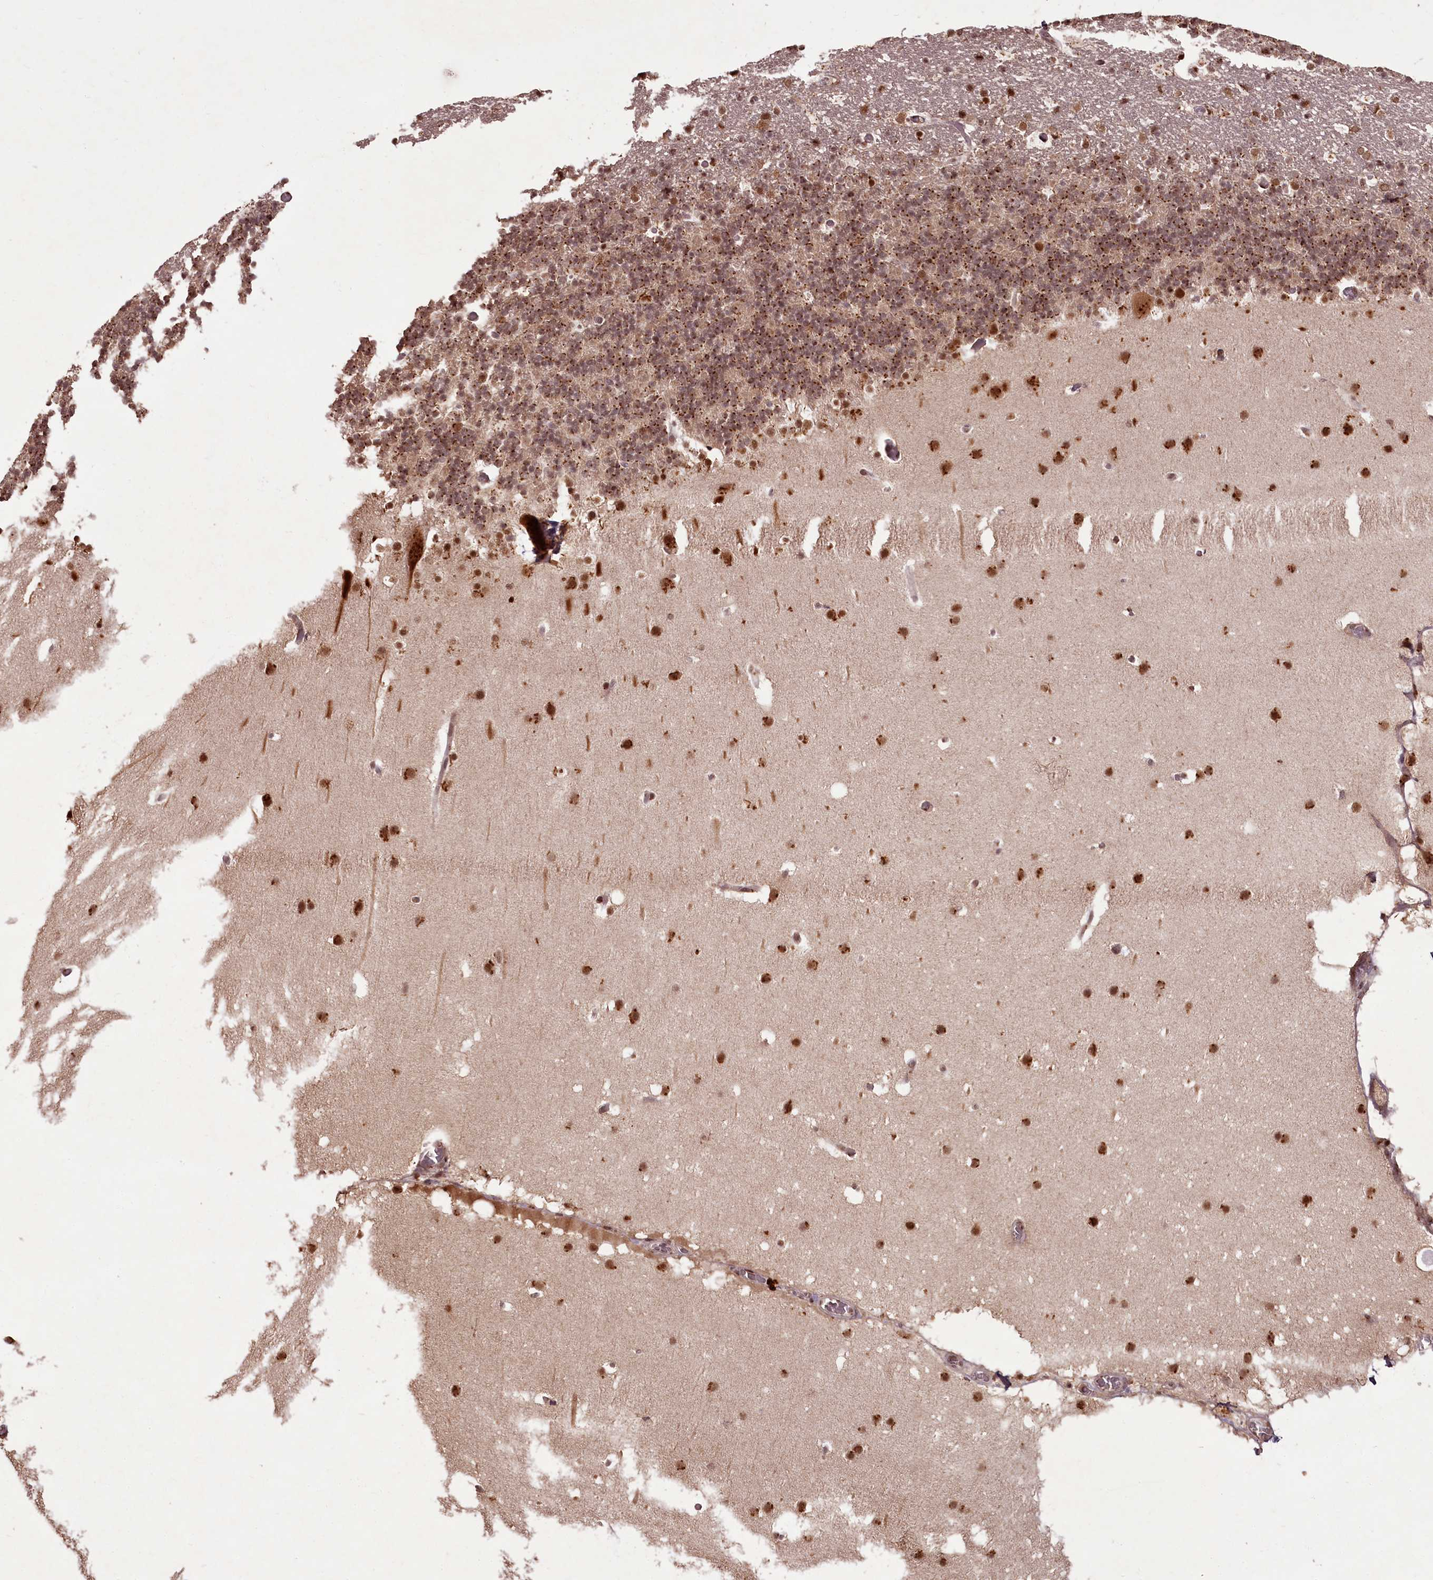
{"staining": {"intensity": "moderate", "quantity": ">75%", "location": "cytoplasmic/membranous"}, "tissue": "cerebellum", "cell_type": "Cells in granular layer", "image_type": "normal", "snomed": [{"axis": "morphology", "description": "Normal tissue, NOS"}, {"axis": "topography", "description": "Cerebellum"}], "caption": "This is a photomicrograph of IHC staining of unremarkable cerebellum, which shows moderate positivity in the cytoplasmic/membranous of cells in granular layer.", "gene": "CEP83", "patient": {"sex": "male", "age": 57}}